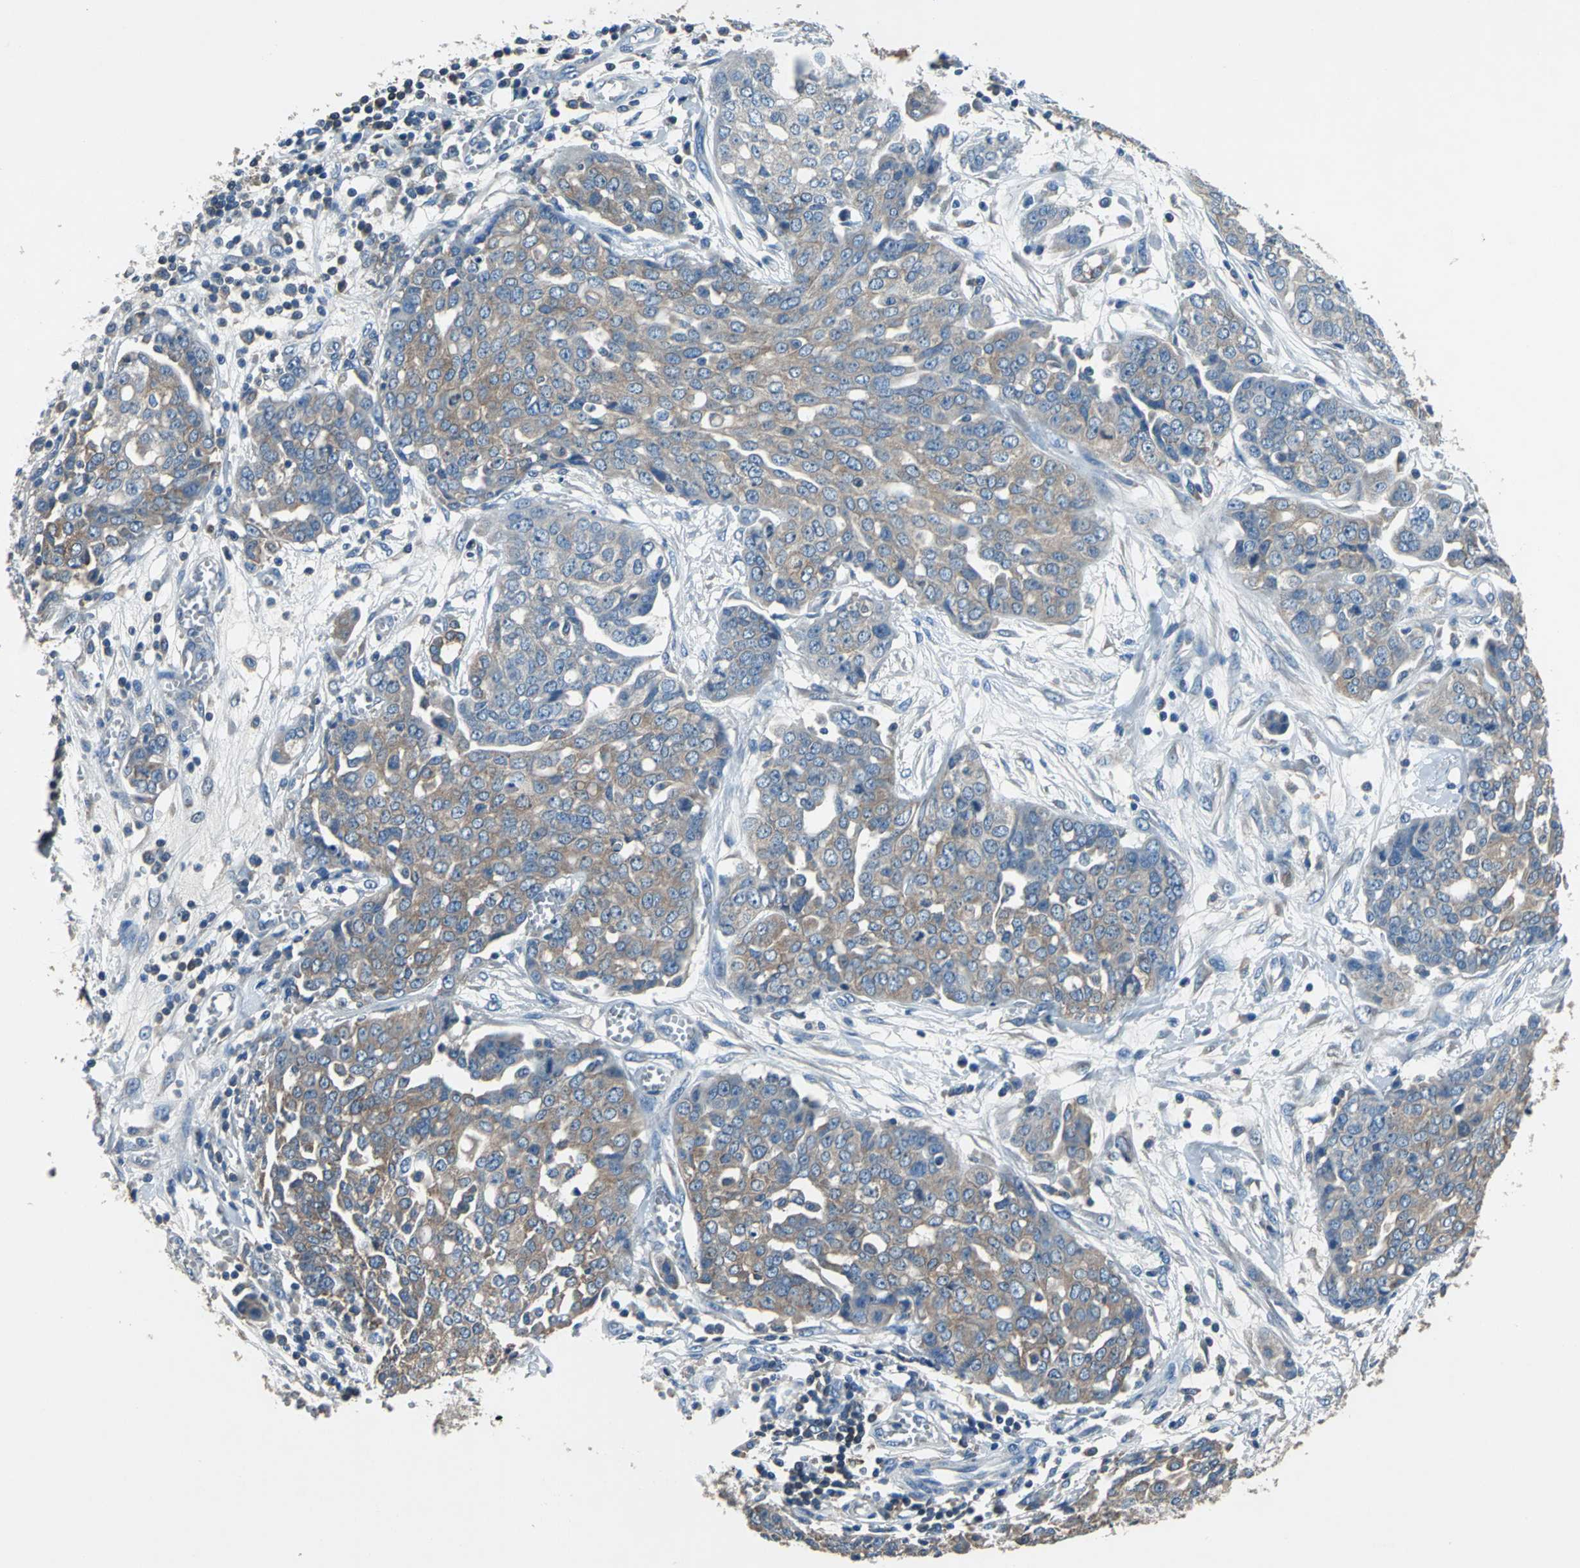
{"staining": {"intensity": "weak", "quantity": ">75%", "location": "cytoplasmic/membranous"}, "tissue": "ovarian cancer", "cell_type": "Tumor cells", "image_type": "cancer", "snomed": [{"axis": "morphology", "description": "Cystadenocarcinoma, serous, NOS"}, {"axis": "topography", "description": "Soft tissue"}, {"axis": "topography", "description": "Ovary"}], "caption": "A photomicrograph of ovarian cancer (serous cystadenocarcinoma) stained for a protein exhibits weak cytoplasmic/membranous brown staining in tumor cells.", "gene": "PRKCA", "patient": {"sex": "female", "age": 57}}